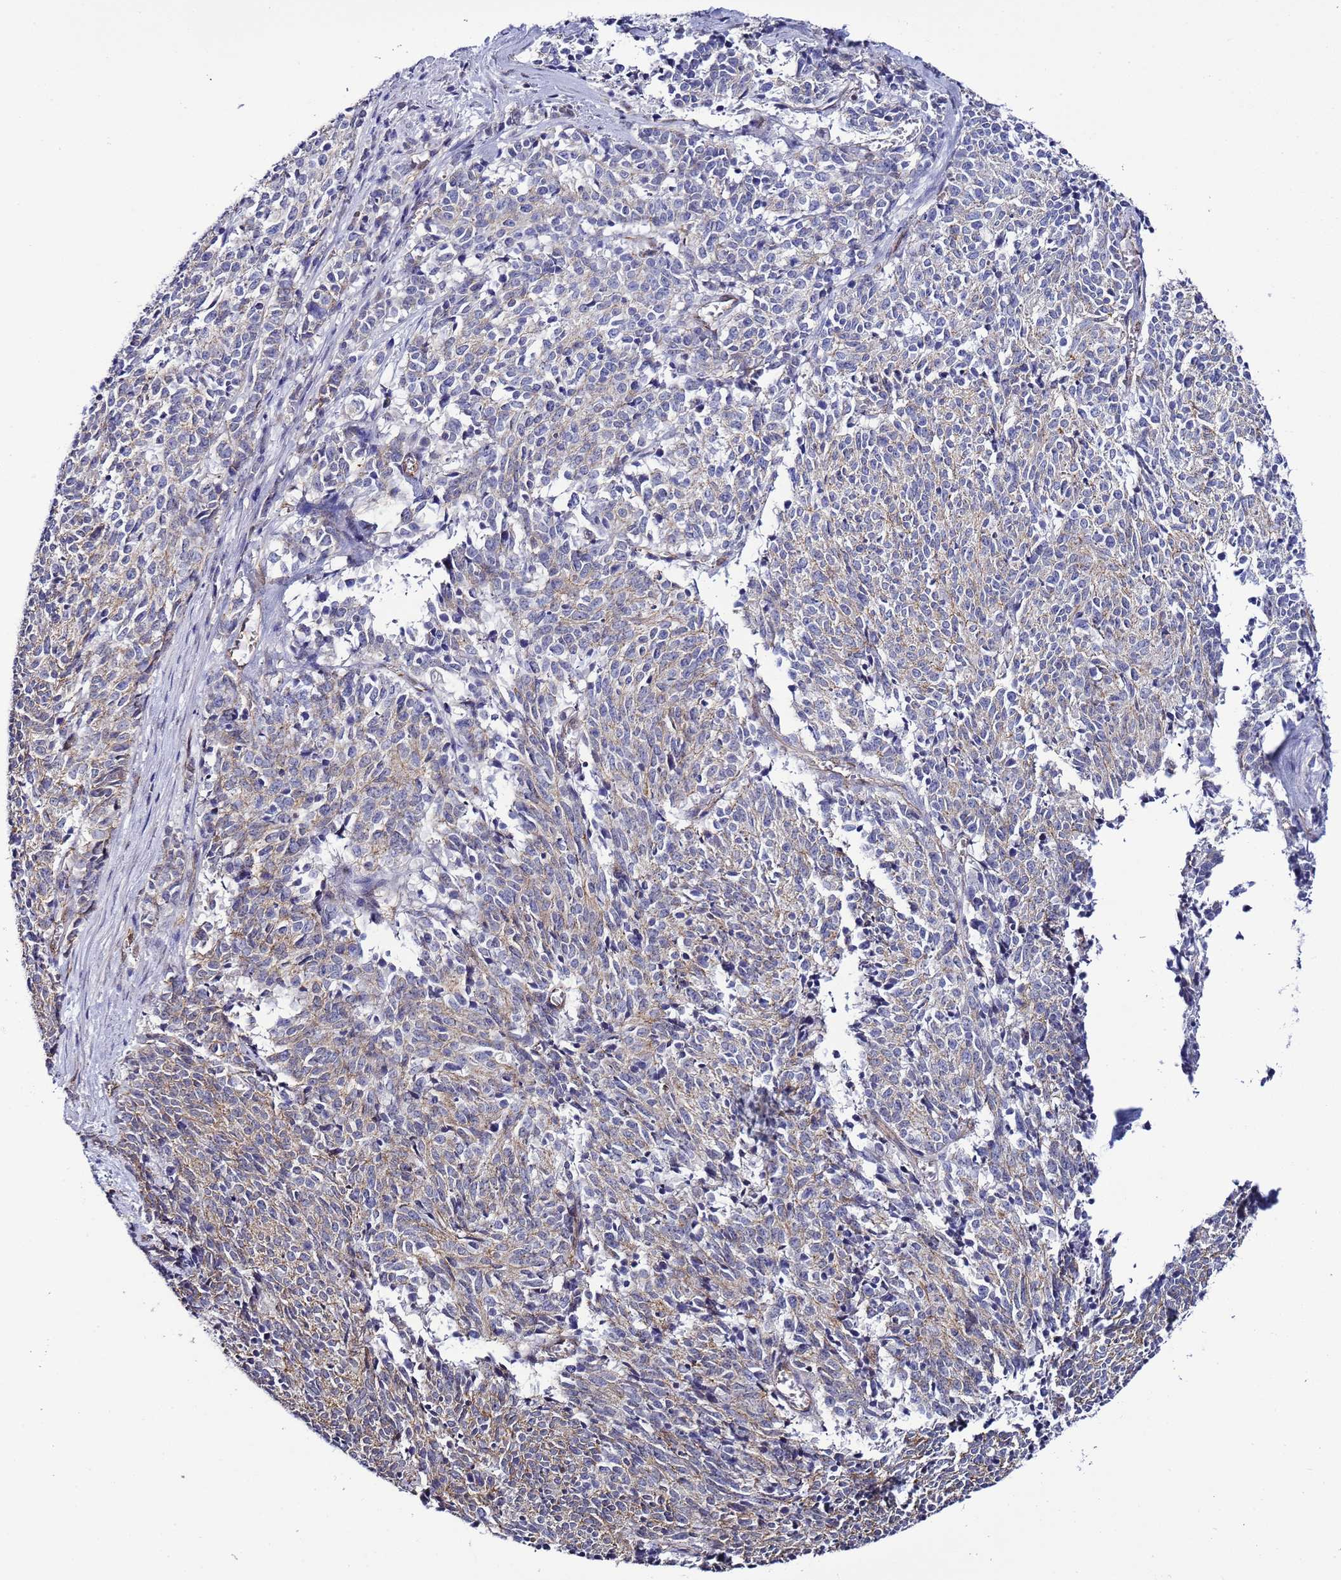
{"staining": {"intensity": "weak", "quantity": "<25%", "location": "cytoplasmic/membranous"}, "tissue": "cervical cancer", "cell_type": "Tumor cells", "image_type": "cancer", "snomed": [{"axis": "morphology", "description": "Squamous cell carcinoma, NOS"}, {"axis": "topography", "description": "Cervix"}], "caption": "Immunohistochemical staining of cervical squamous cell carcinoma displays no significant positivity in tumor cells.", "gene": "TENM3", "patient": {"sex": "female", "age": 29}}